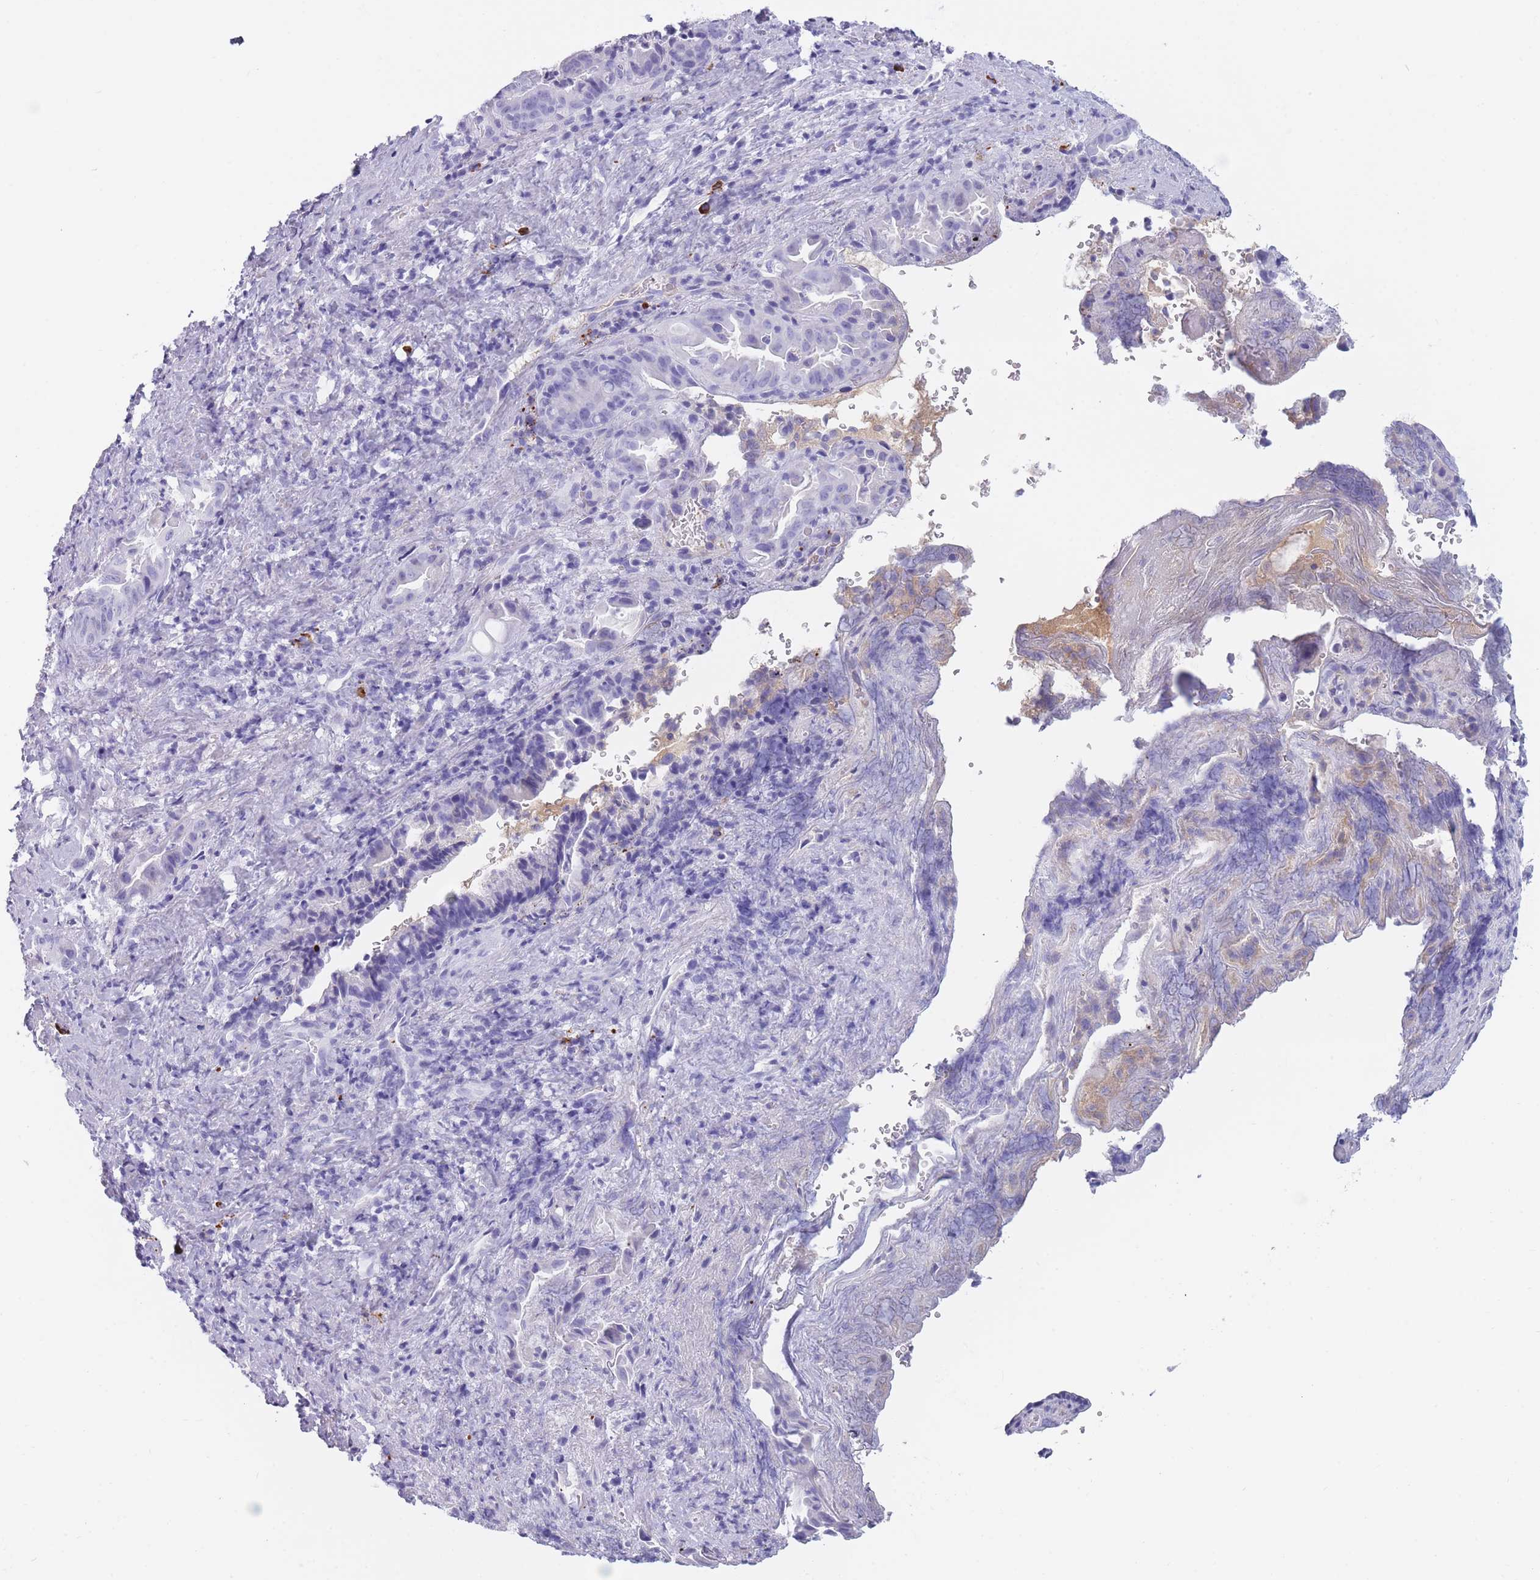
{"staining": {"intensity": "negative", "quantity": "none", "location": "none"}, "tissue": "liver cancer", "cell_type": "Tumor cells", "image_type": "cancer", "snomed": [{"axis": "morphology", "description": "Cholangiocarcinoma"}, {"axis": "topography", "description": "Liver"}], "caption": "High magnification brightfield microscopy of cholangiocarcinoma (liver) stained with DAB (3,3'-diaminobenzidine) (brown) and counterstained with hematoxylin (blue): tumor cells show no significant positivity.", "gene": "TNFSF11", "patient": {"sex": "female", "age": 68}}